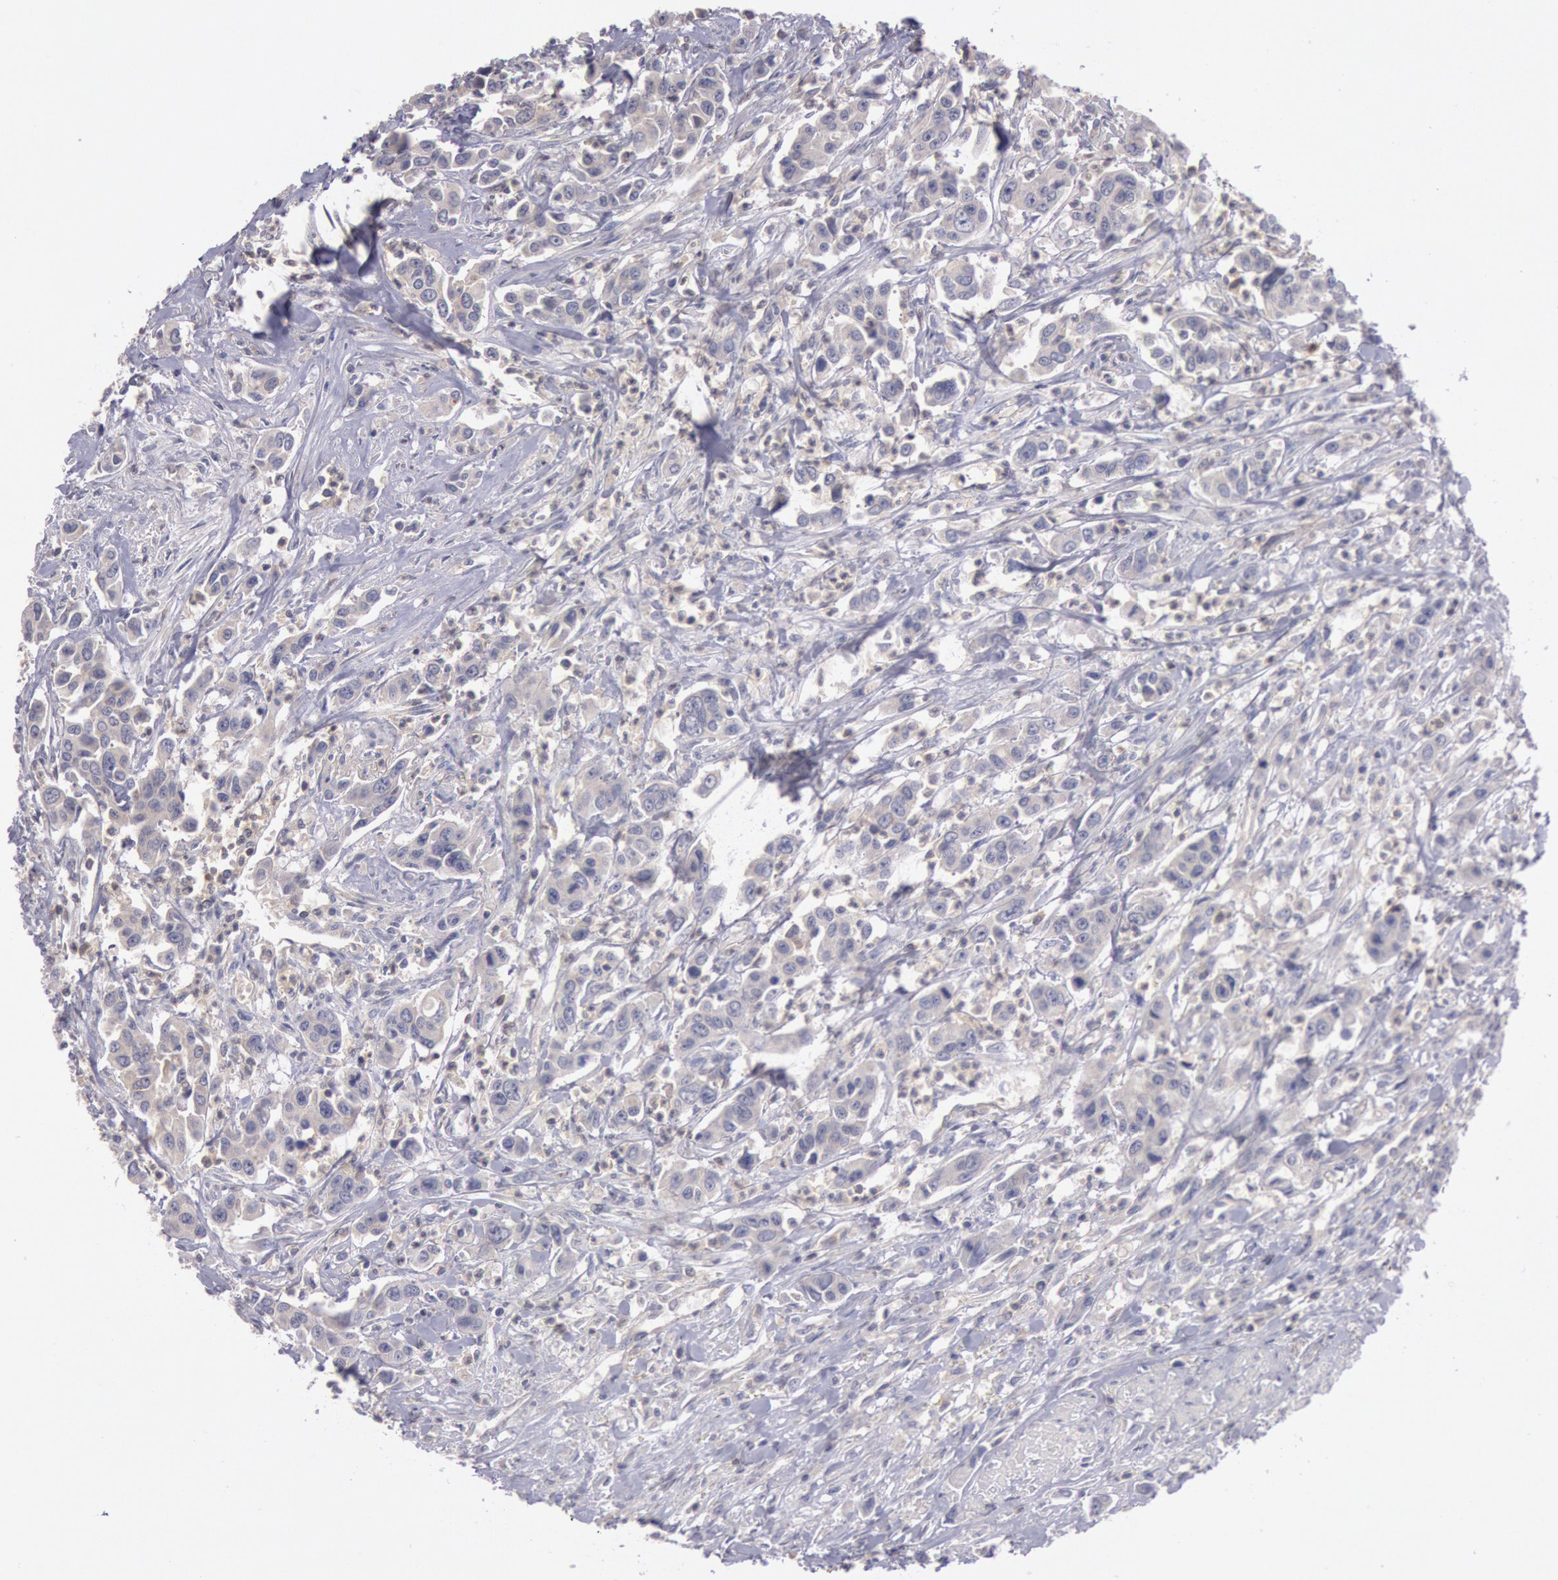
{"staining": {"intensity": "negative", "quantity": "none", "location": "none"}, "tissue": "urothelial cancer", "cell_type": "Tumor cells", "image_type": "cancer", "snomed": [{"axis": "morphology", "description": "Urothelial carcinoma, High grade"}, {"axis": "topography", "description": "Urinary bladder"}], "caption": "The immunohistochemistry image has no significant staining in tumor cells of high-grade urothelial carcinoma tissue.", "gene": "PIK3R1", "patient": {"sex": "male", "age": 86}}